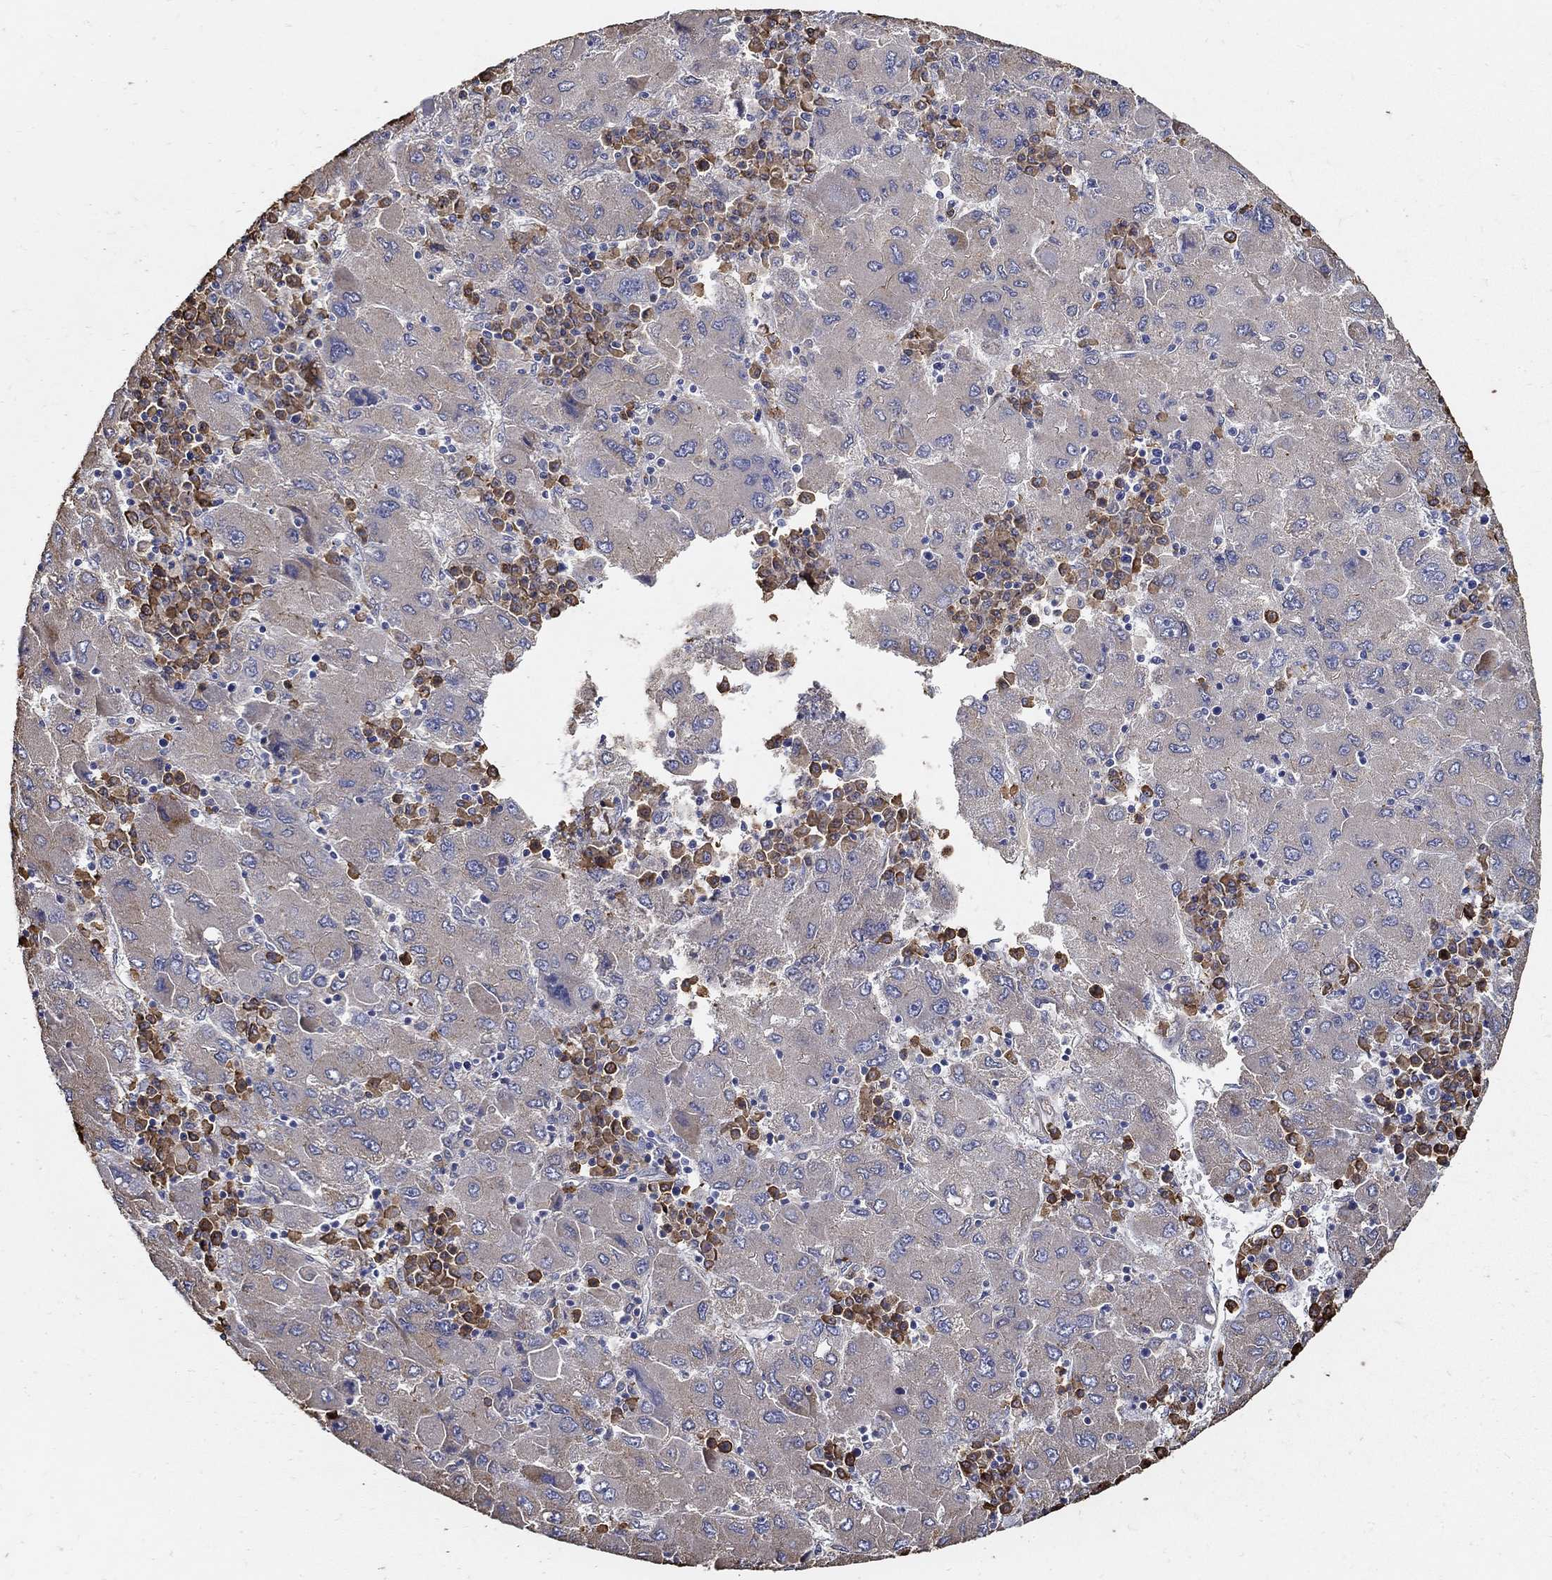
{"staining": {"intensity": "negative", "quantity": "none", "location": "none"}, "tissue": "liver cancer", "cell_type": "Tumor cells", "image_type": "cancer", "snomed": [{"axis": "morphology", "description": "Carcinoma, Hepatocellular, NOS"}, {"axis": "topography", "description": "Liver"}], "caption": "IHC image of liver hepatocellular carcinoma stained for a protein (brown), which displays no expression in tumor cells.", "gene": "EMILIN3", "patient": {"sex": "male", "age": 75}}